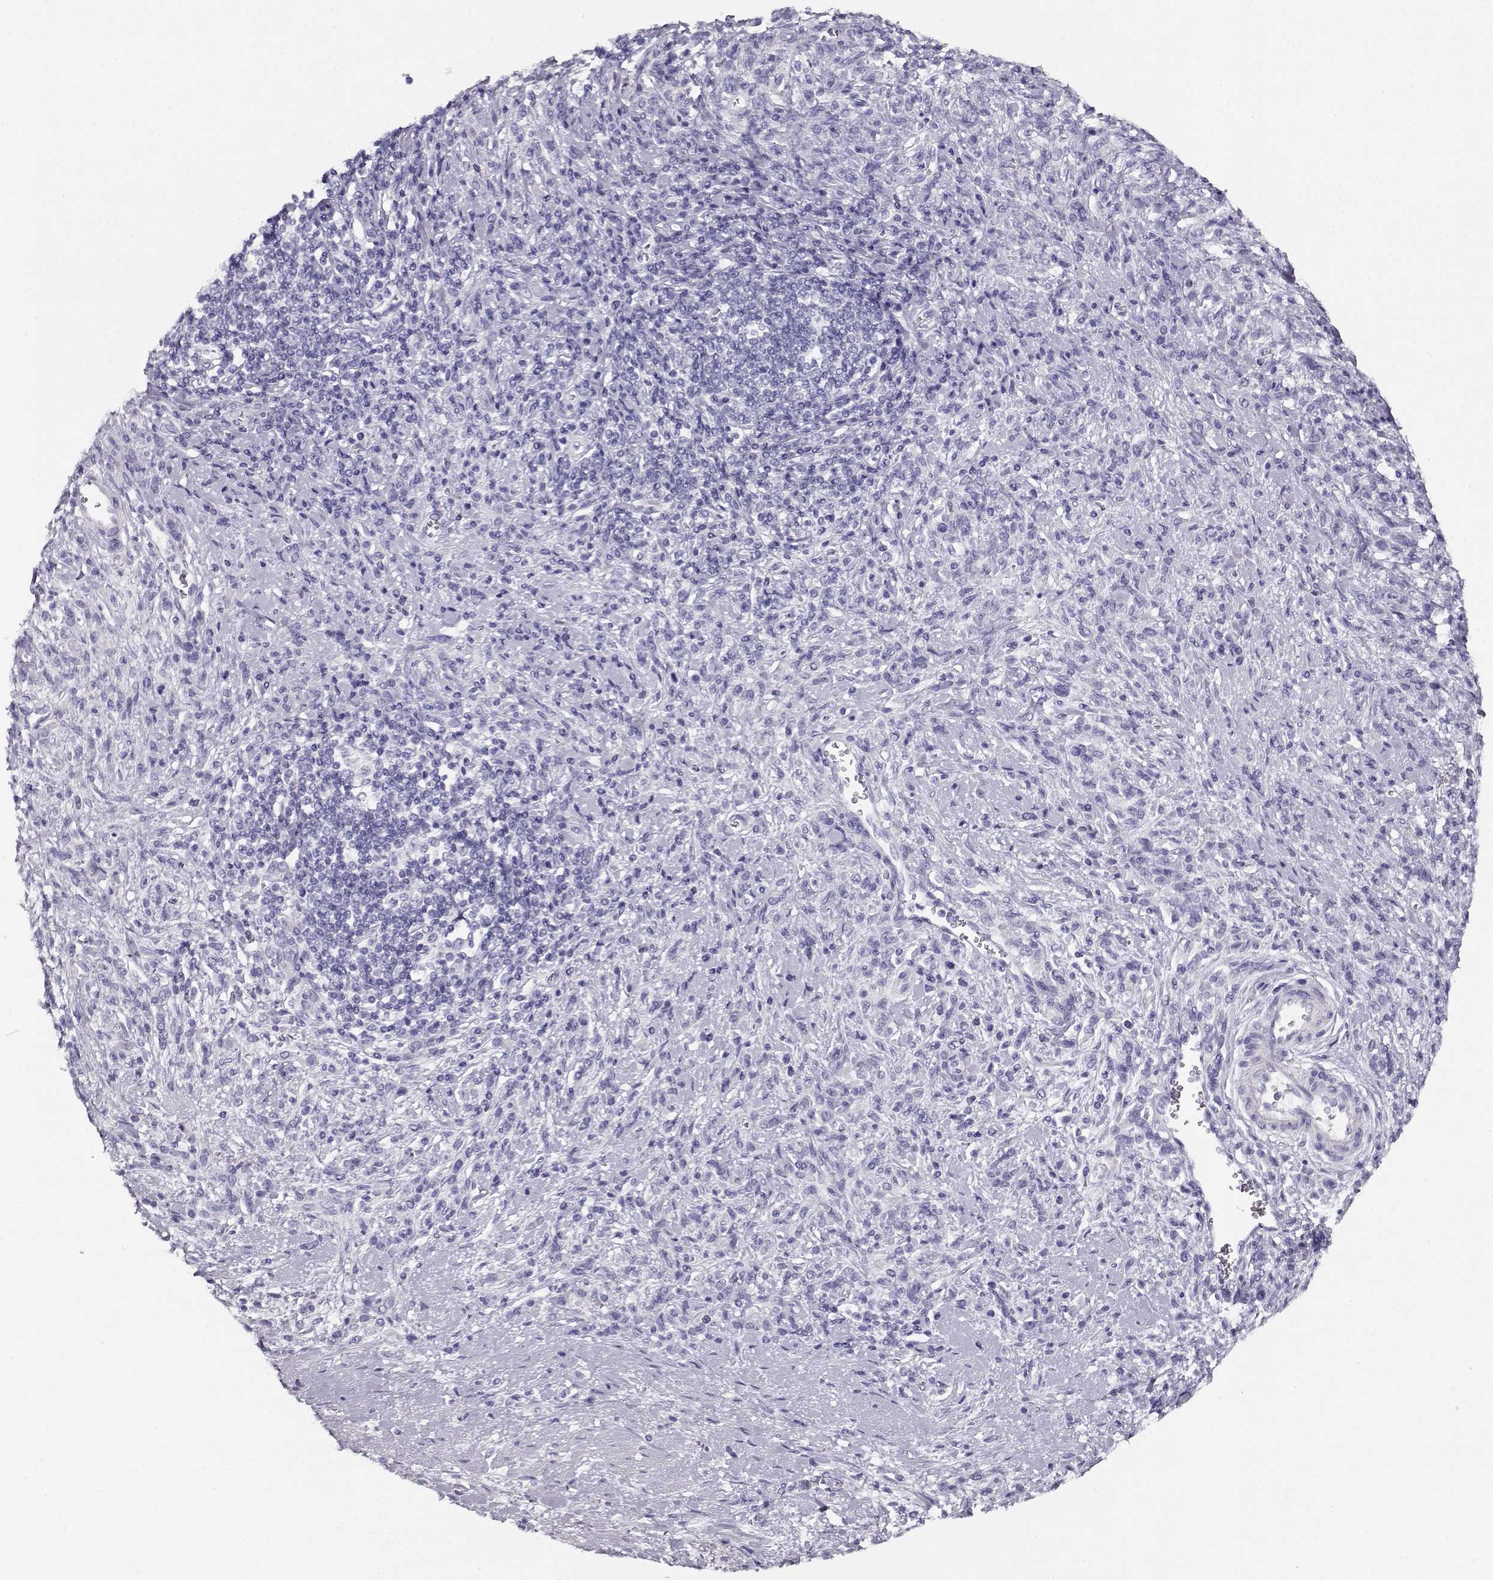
{"staining": {"intensity": "negative", "quantity": "none", "location": "none"}, "tissue": "stomach cancer", "cell_type": "Tumor cells", "image_type": "cancer", "snomed": [{"axis": "morphology", "description": "Adenocarcinoma, NOS"}, {"axis": "topography", "description": "Stomach"}], "caption": "High magnification brightfield microscopy of stomach cancer stained with DAB (brown) and counterstained with hematoxylin (blue): tumor cells show no significant positivity. The staining is performed using DAB brown chromogen with nuclei counter-stained in using hematoxylin.", "gene": "ACTN2", "patient": {"sex": "female", "age": 57}}